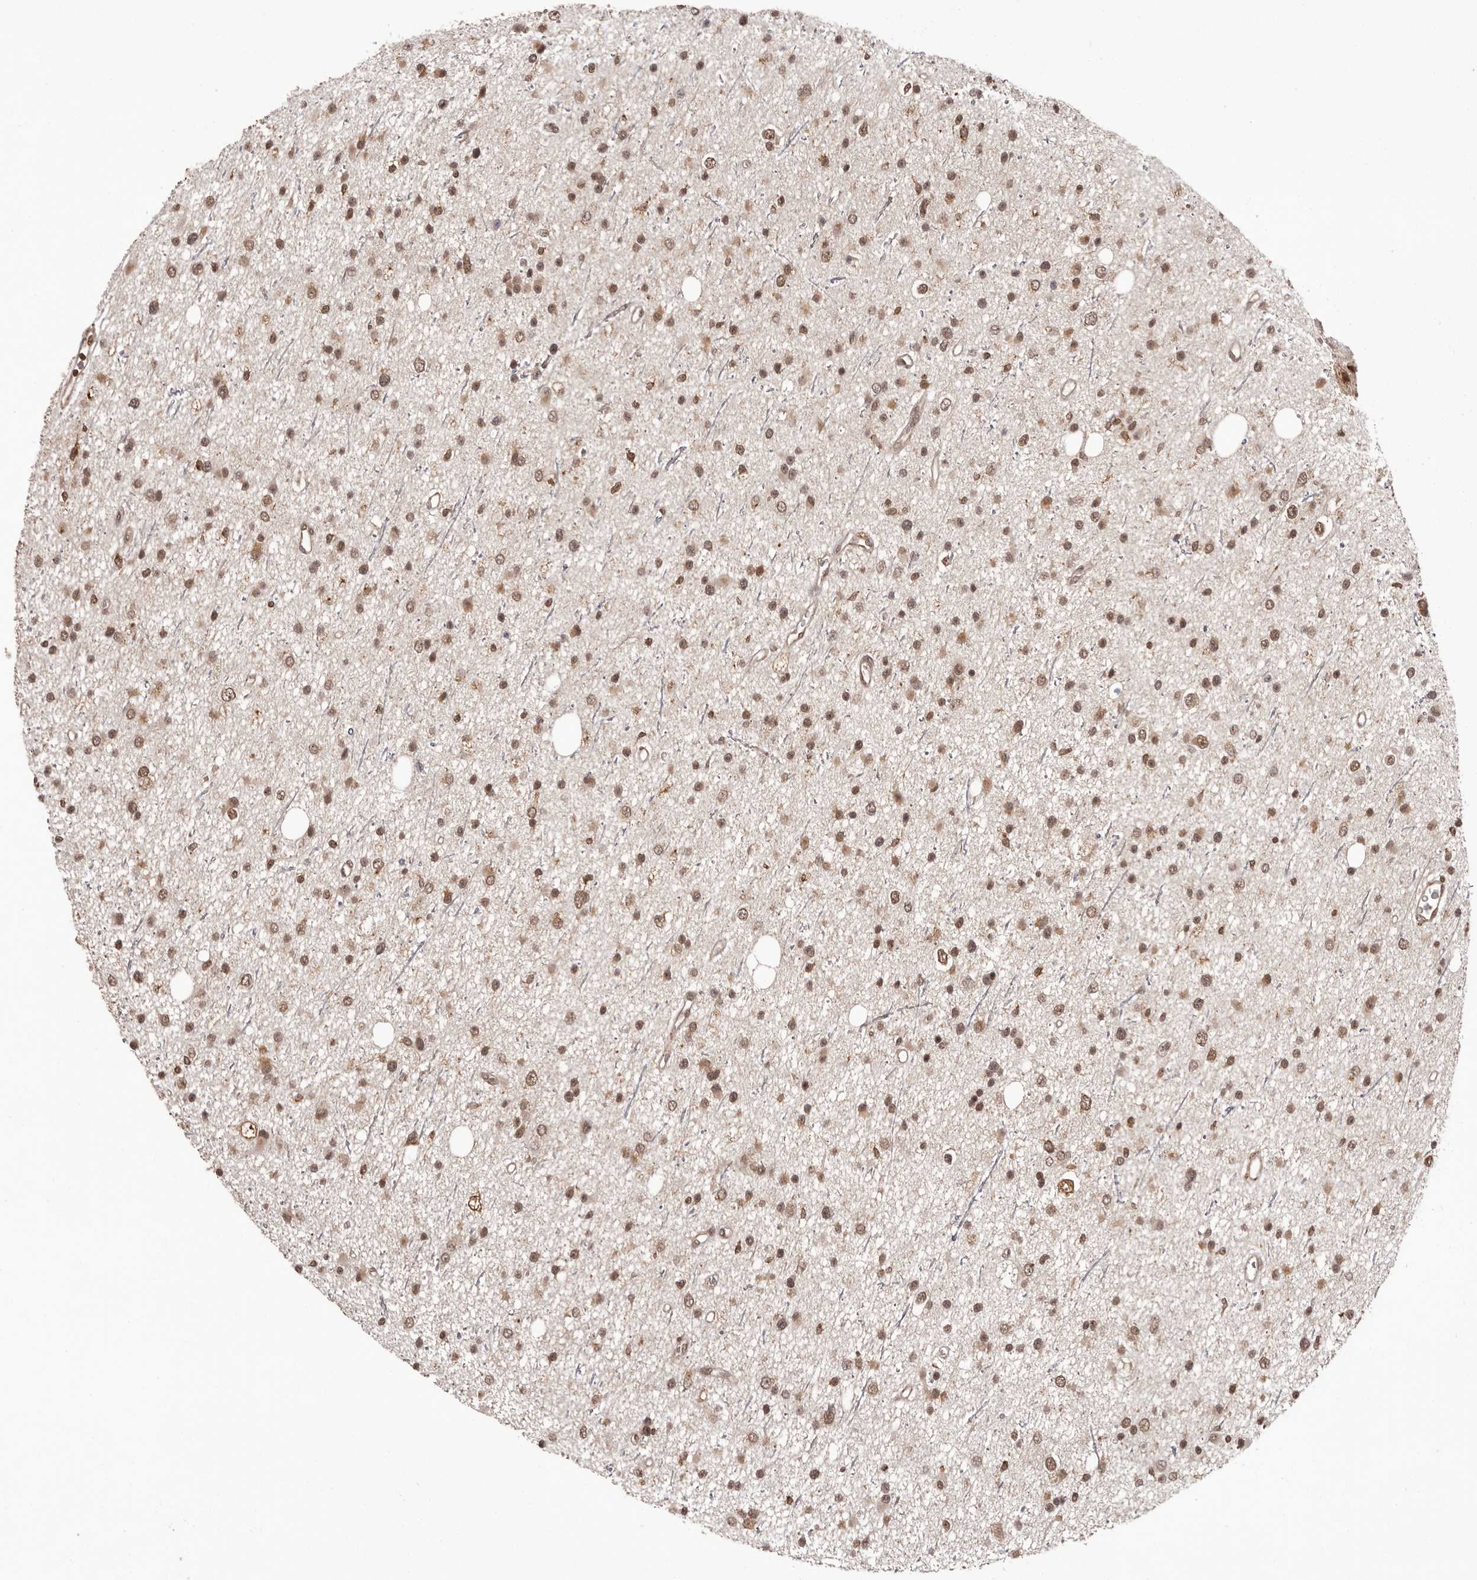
{"staining": {"intensity": "moderate", "quantity": ">75%", "location": "cytoplasmic/membranous,nuclear"}, "tissue": "glioma", "cell_type": "Tumor cells", "image_type": "cancer", "snomed": [{"axis": "morphology", "description": "Glioma, malignant, Low grade"}, {"axis": "topography", "description": "Cerebral cortex"}], "caption": "Glioma tissue exhibits moderate cytoplasmic/membranous and nuclear staining in about >75% of tumor cells, visualized by immunohistochemistry.", "gene": "IL32", "patient": {"sex": "female", "age": 39}}